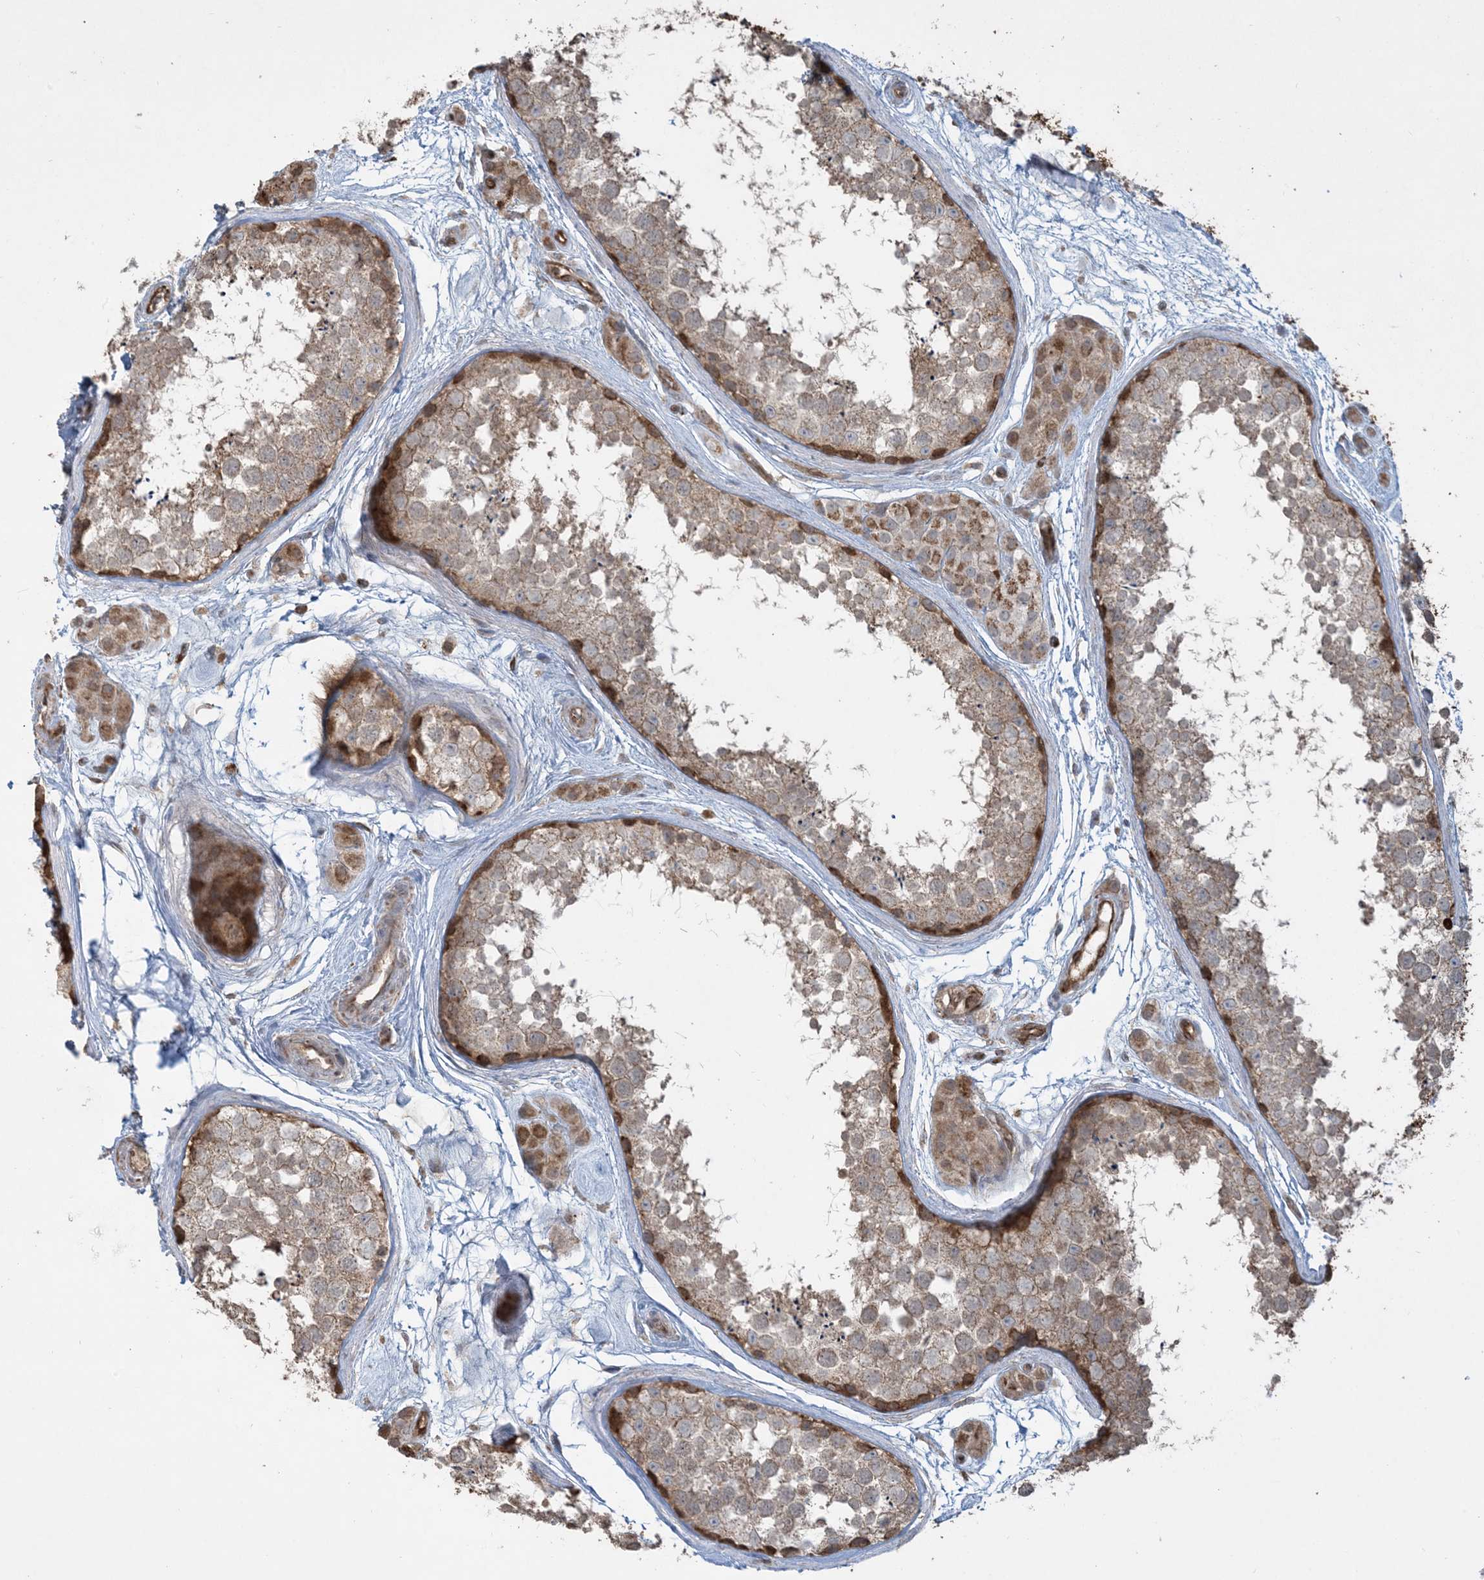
{"staining": {"intensity": "moderate", "quantity": "25%-75%", "location": "cytoplasmic/membranous"}, "tissue": "testis", "cell_type": "Cells in seminiferous ducts", "image_type": "normal", "snomed": [{"axis": "morphology", "description": "Normal tissue, NOS"}, {"axis": "topography", "description": "Testis"}], "caption": "Immunohistochemical staining of benign testis displays medium levels of moderate cytoplasmic/membranous expression in approximately 25%-75% of cells in seminiferous ducts. (DAB (3,3'-diaminobenzidine) IHC with brightfield microscopy, high magnification).", "gene": "PPM1F", "patient": {"sex": "male", "age": 56}}